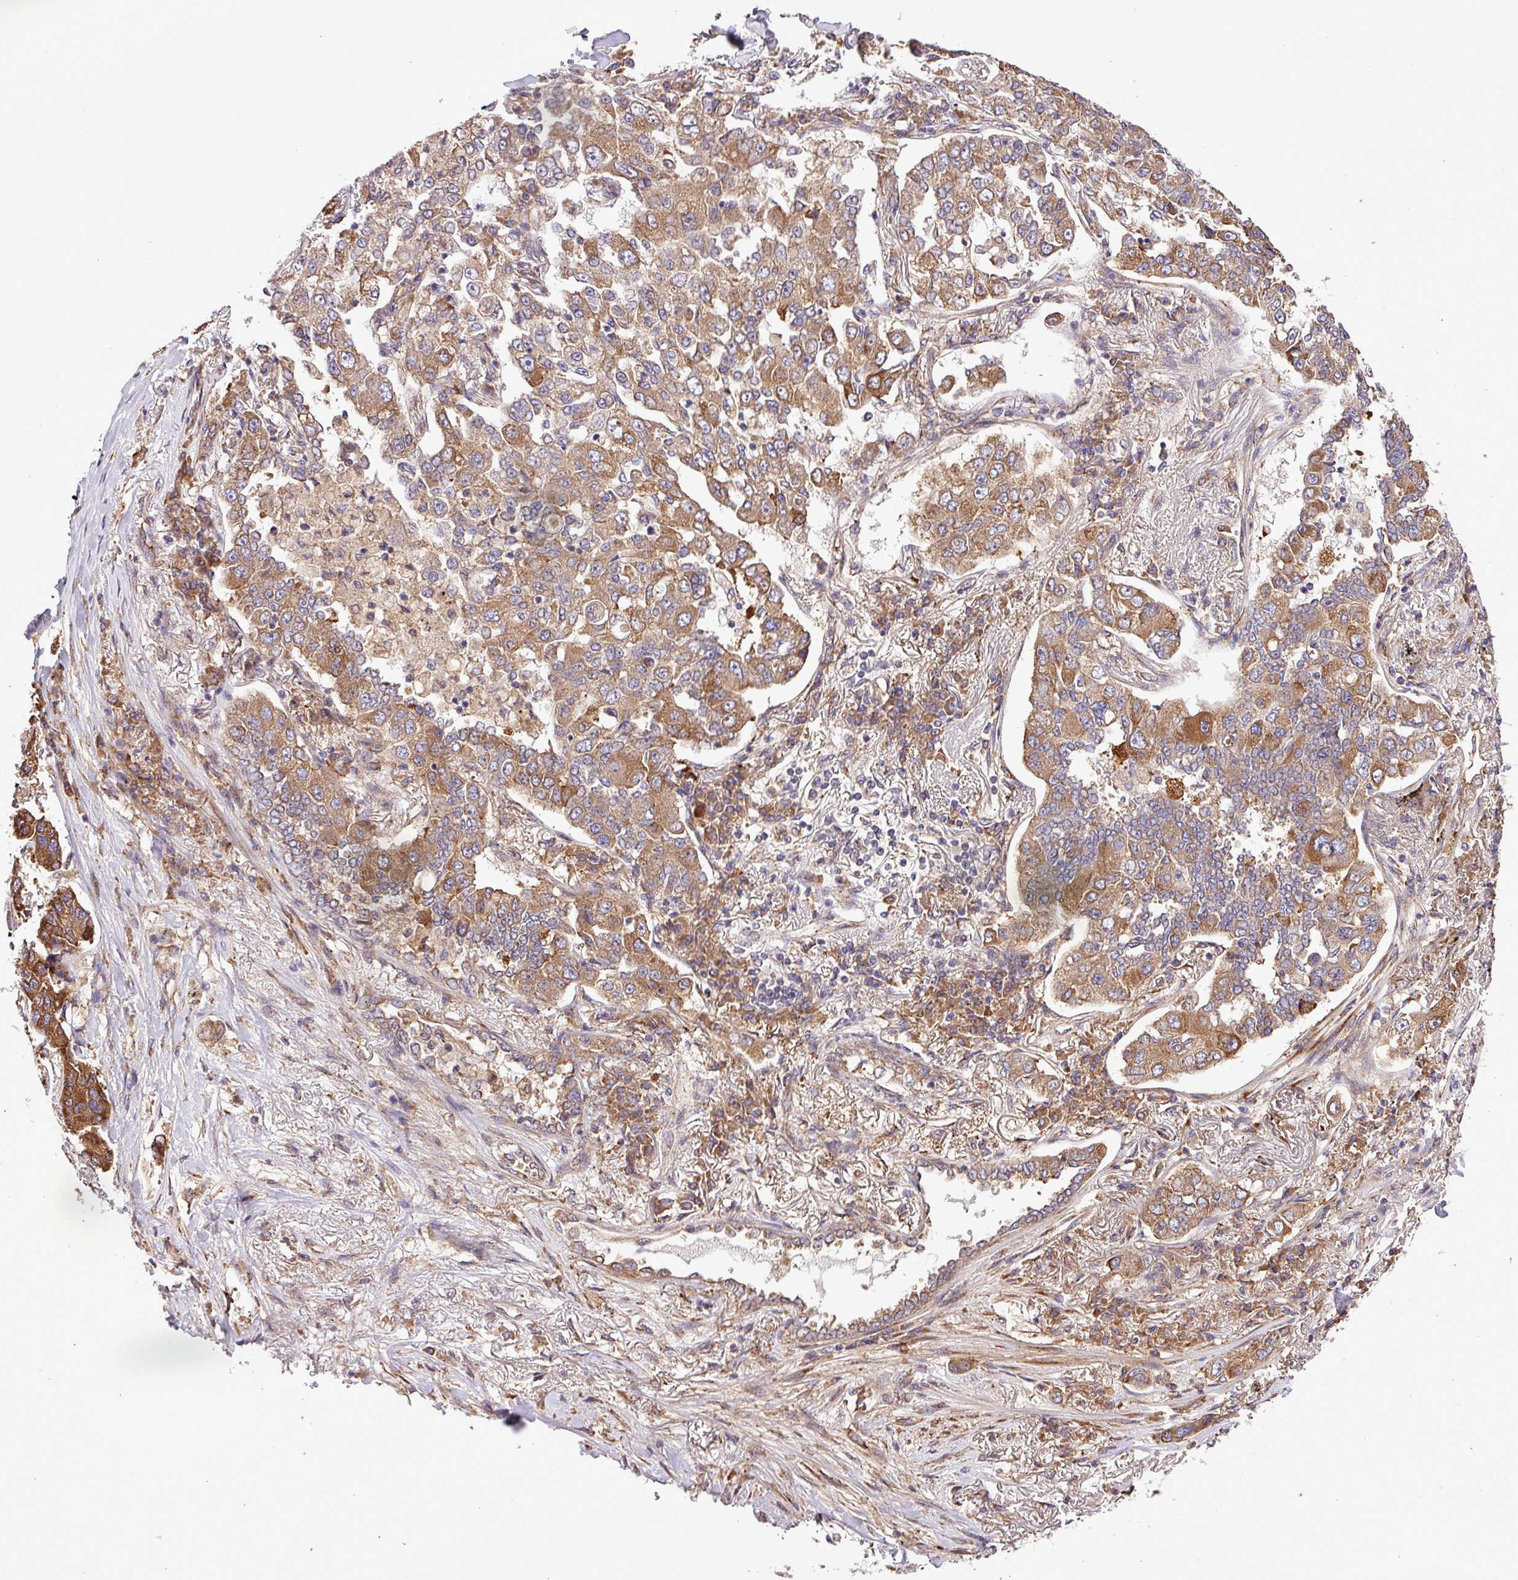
{"staining": {"intensity": "moderate", "quantity": ">75%", "location": "cytoplasmic/membranous"}, "tissue": "lung cancer", "cell_type": "Tumor cells", "image_type": "cancer", "snomed": [{"axis": "morphology", "description": "Adenocarcinoma, NOS"}, {"axis": "topography", "description": "Lung"}], "caption": "This is a photomicrograph of immunohistochemistry staining of lung cancer, which shows moderate positivity in the cytoplasmic/membranous of tumor cells.", "gene": "MEGF6", "patient": {"sex": "male", "age": 49}}